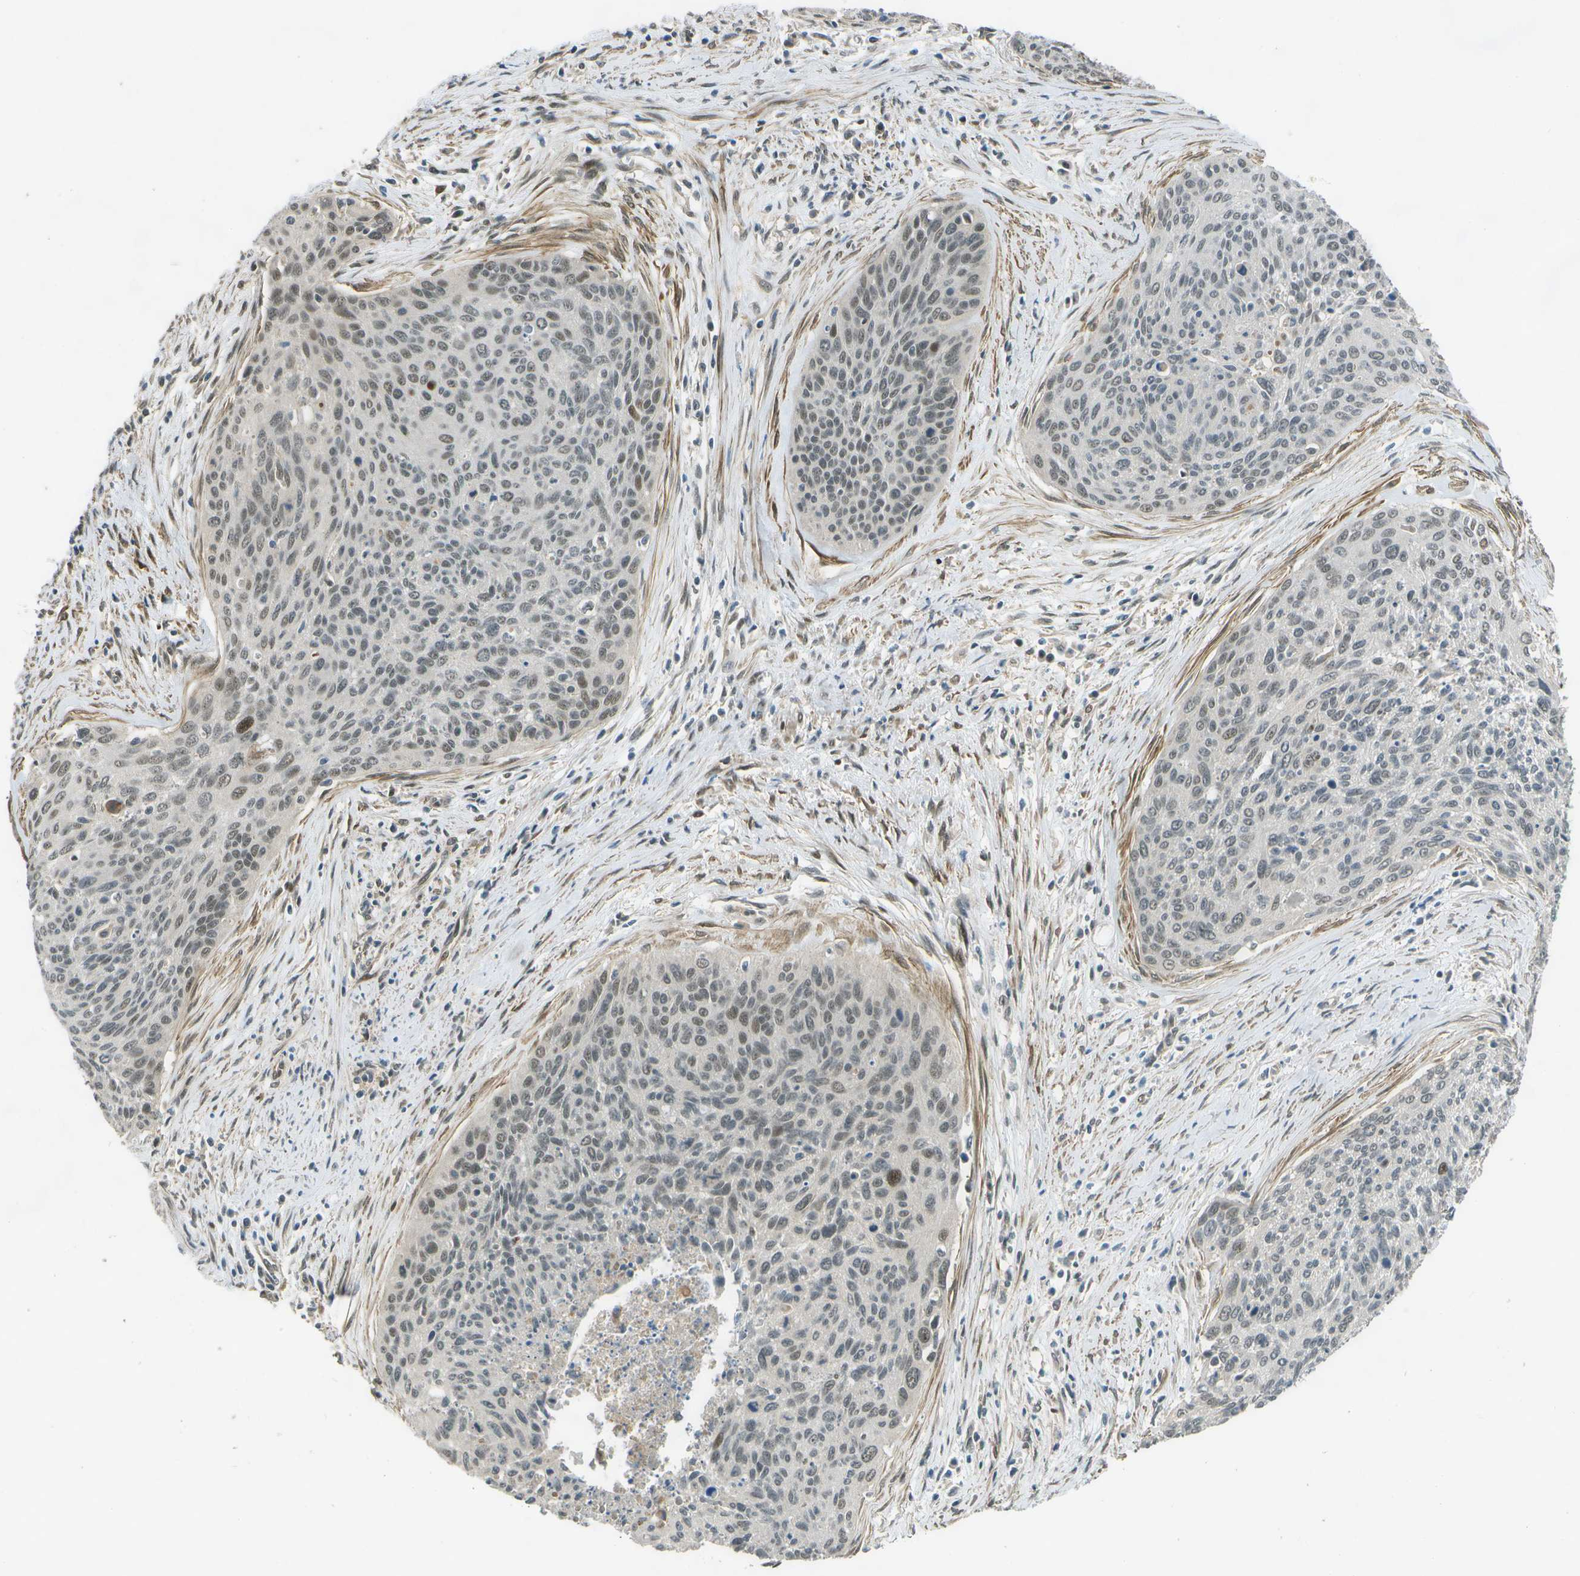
{"staining": {"intensity": "moderate", "quantity": "<25%", "location": "nuclear"}, "tissue": "cervical cancer", "cell_type": "Tumor cells", "image_type": "cancer", "snomed": [{"axis": "morphology", "description": "Squamous cell carcinoma, NOS"}, {"axis": "topography", "description": "Cervix"}], "caption": "The histopathology image exhibits a brown stain indicating the presence of a protein in the nuclear of tumor cells in cervical cancer. (Stains: DAB (3,3'-diaminobenzidine) in brown, nuclei in blue, Microscopy: brightfield microscopy at high magnification).", "gene": "GANC", "patient": {"sex": "female", "age": 55}}